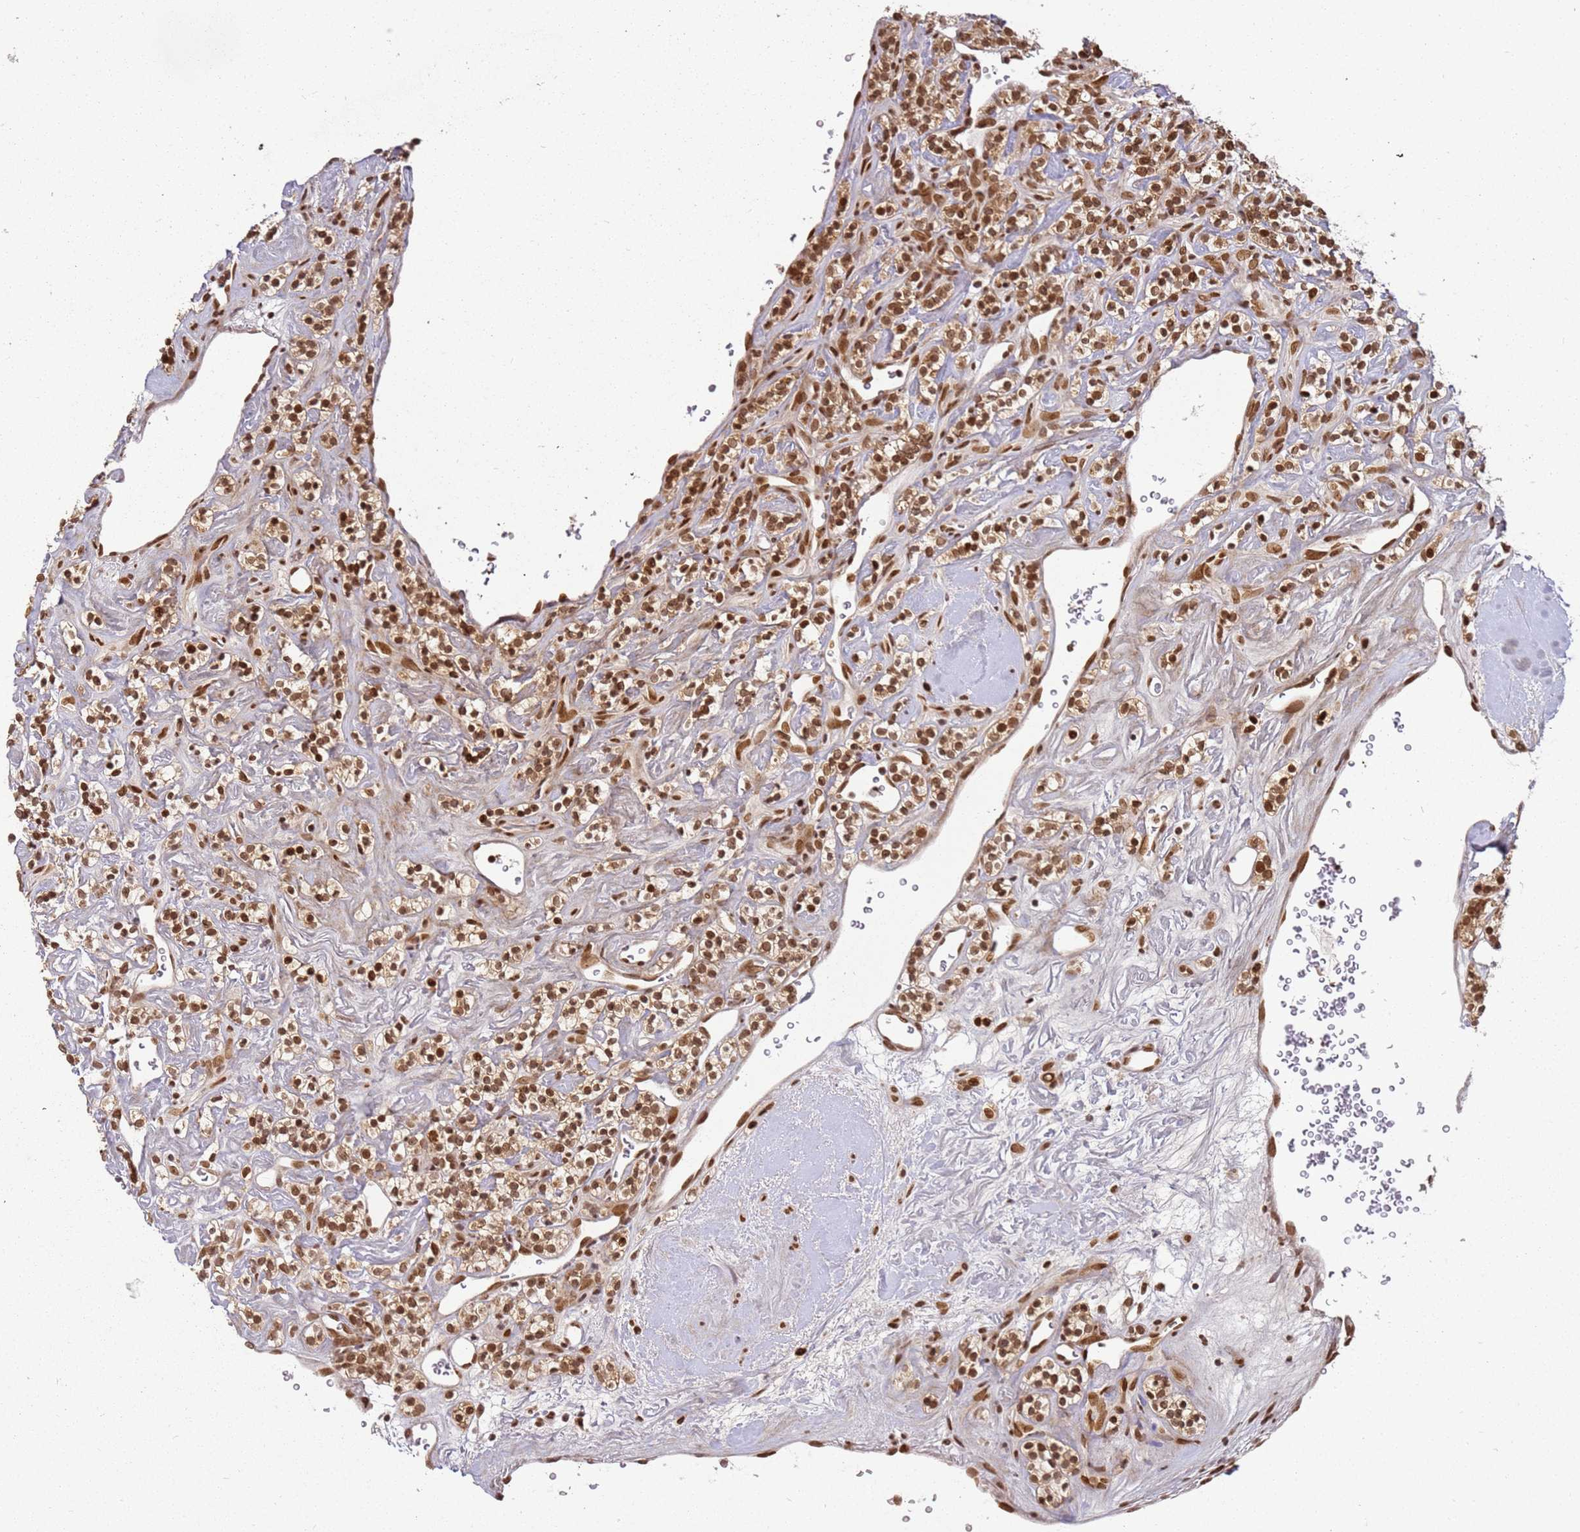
{"staining": {"intensity": "moderate", "quantity": ">75%", "location": "nuclear"}, "tissue": "renal cancer", "cell_type": "Tumor cells", "image_type": "cancer", "snomed": [{"axis": "morphology", "description": "Adenocarcinoma, NOS"}, {"axis": "topography", "description": "Kidney"}], "caption": "Immunohistochemical staining of human adenocarcinoma (renal) shows moderate nuclear protein expression in approximately >75% of tumor cells.", "gene": "TENT4A", "patient": {"sex": "male", "age": 77}}